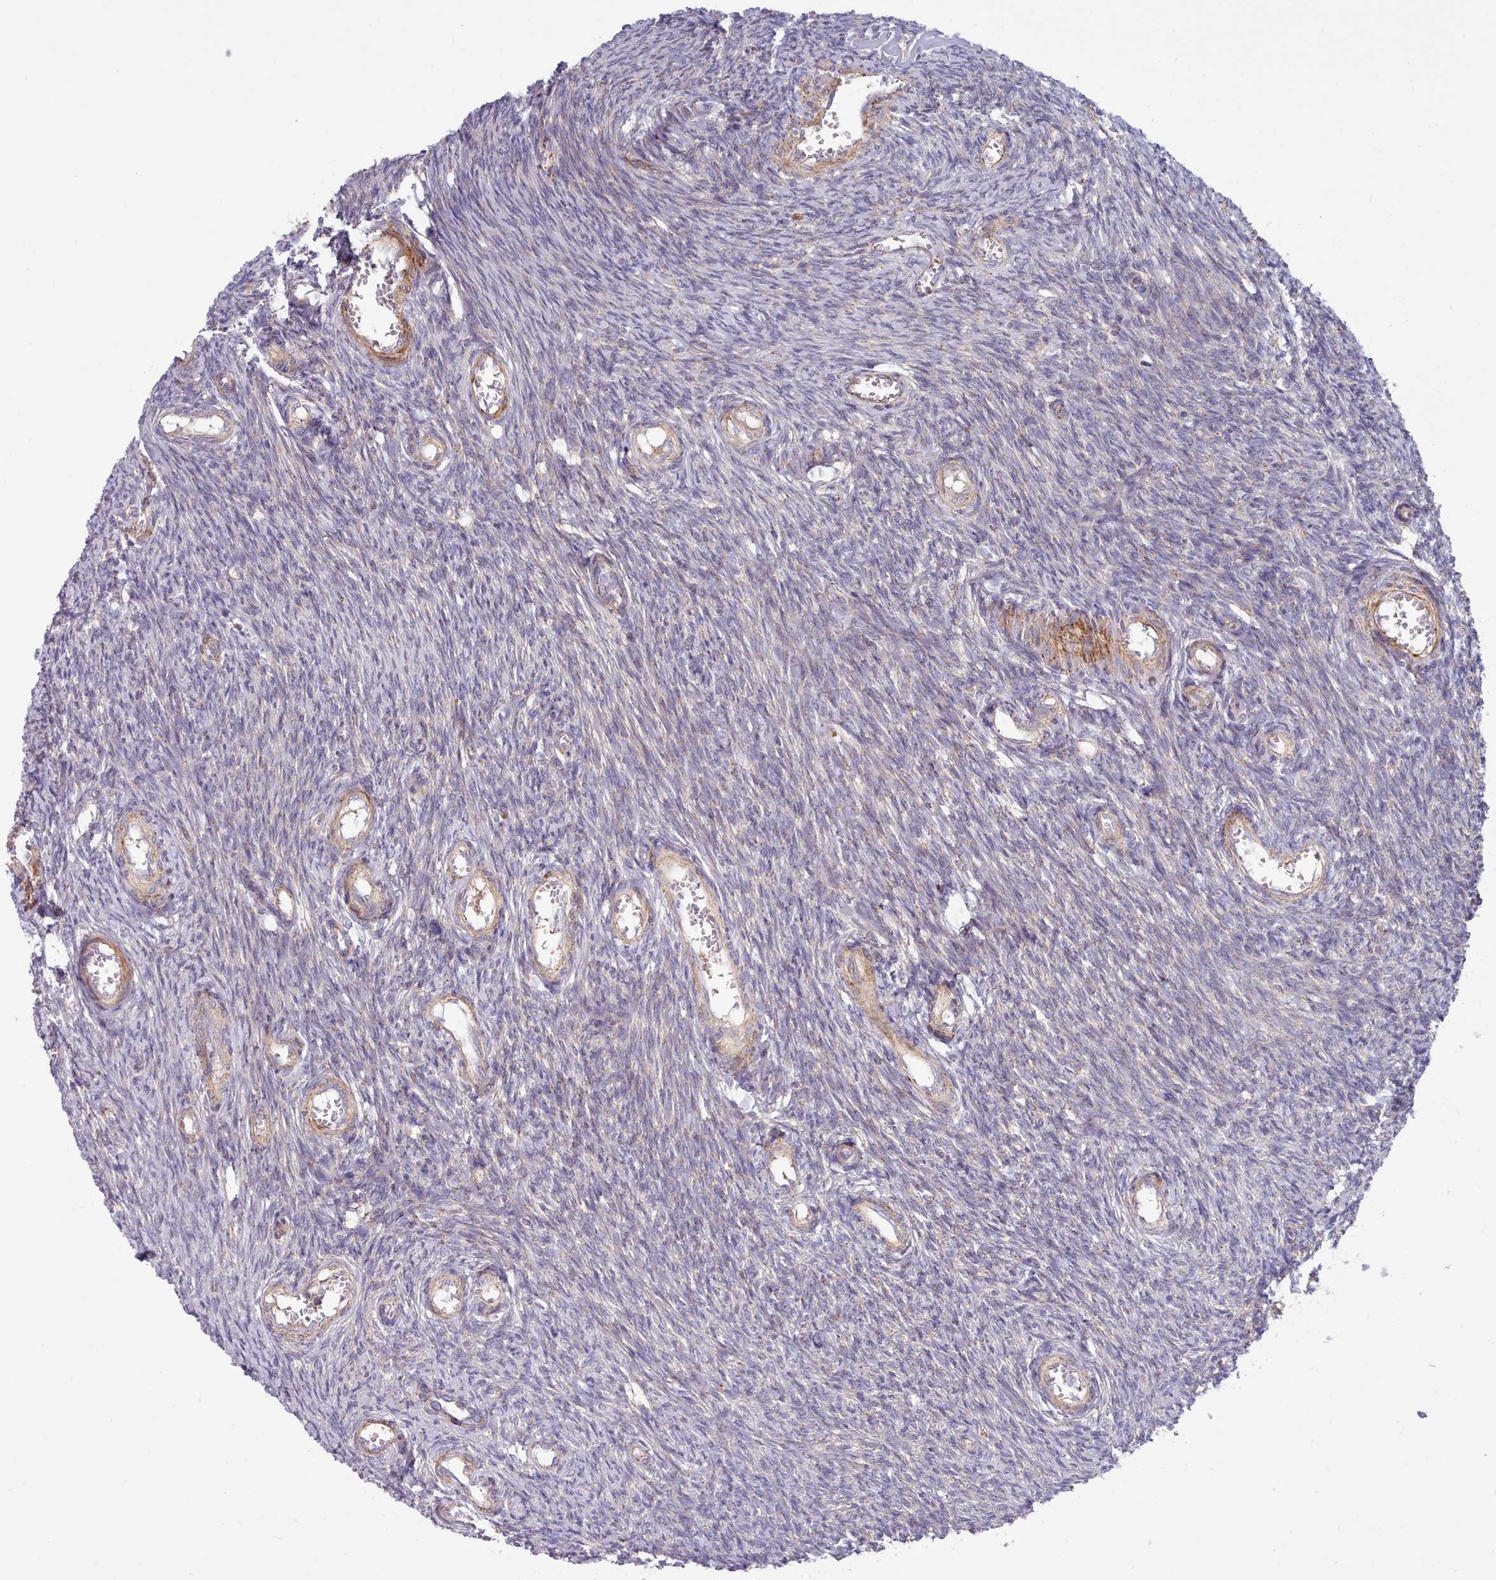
{"staining": {"intensity": "negative", "quantity": "none", "location": "none"}, "tissue": "ovary", "cell_type": "Ovarian stroma cells", "image_type": "normal", "snomed": [{"axis": "morphology", "description": "Normal tissue, NOS"}, {"axis": "topography", "description": "Ovary"}], "caption": "Immunohistochemistry (IHC) of unremarkable ovary exhibits no expression in ovarian stroma cells.", "gene": "MRPL21", "patient": {"sex": "female", "age": 44}}